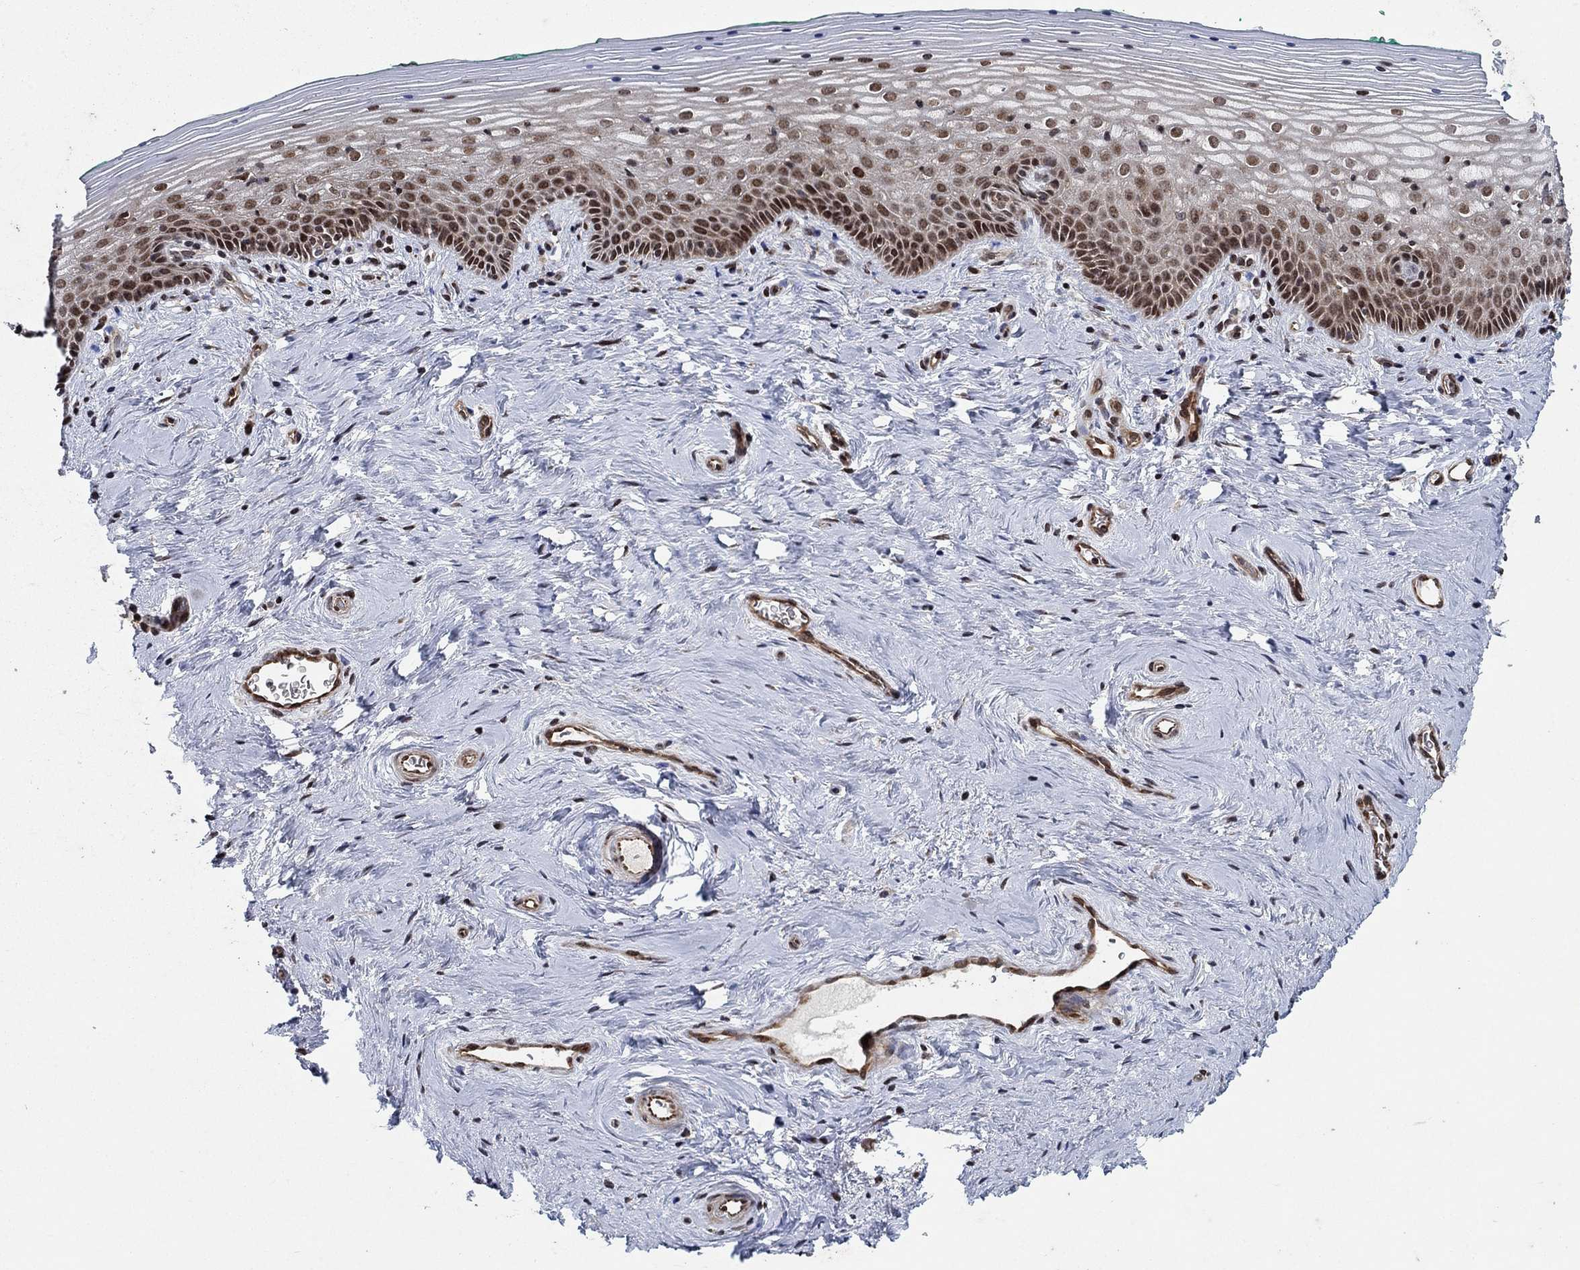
{"staining": {"intensity": "strong", "quantity": "25%-75%", "location": "nuclear"}, "tissue": "vagina", "cell_type": "Squamous epithelial cells", "image_type": "normal", "snomed": [{"axis": "morphology", "description": "Normal tissue, NOS"}, {"axis": "topography", "description": "Vagina"}], "caption": "Immunohistochemical staining of benign vagina shows high levels of strong nuclear expression in approximately 25%-75% of squamous epithelial cells.", "gene": "PRICKLE4", "patient": {"sex": "female", "age": 45}}